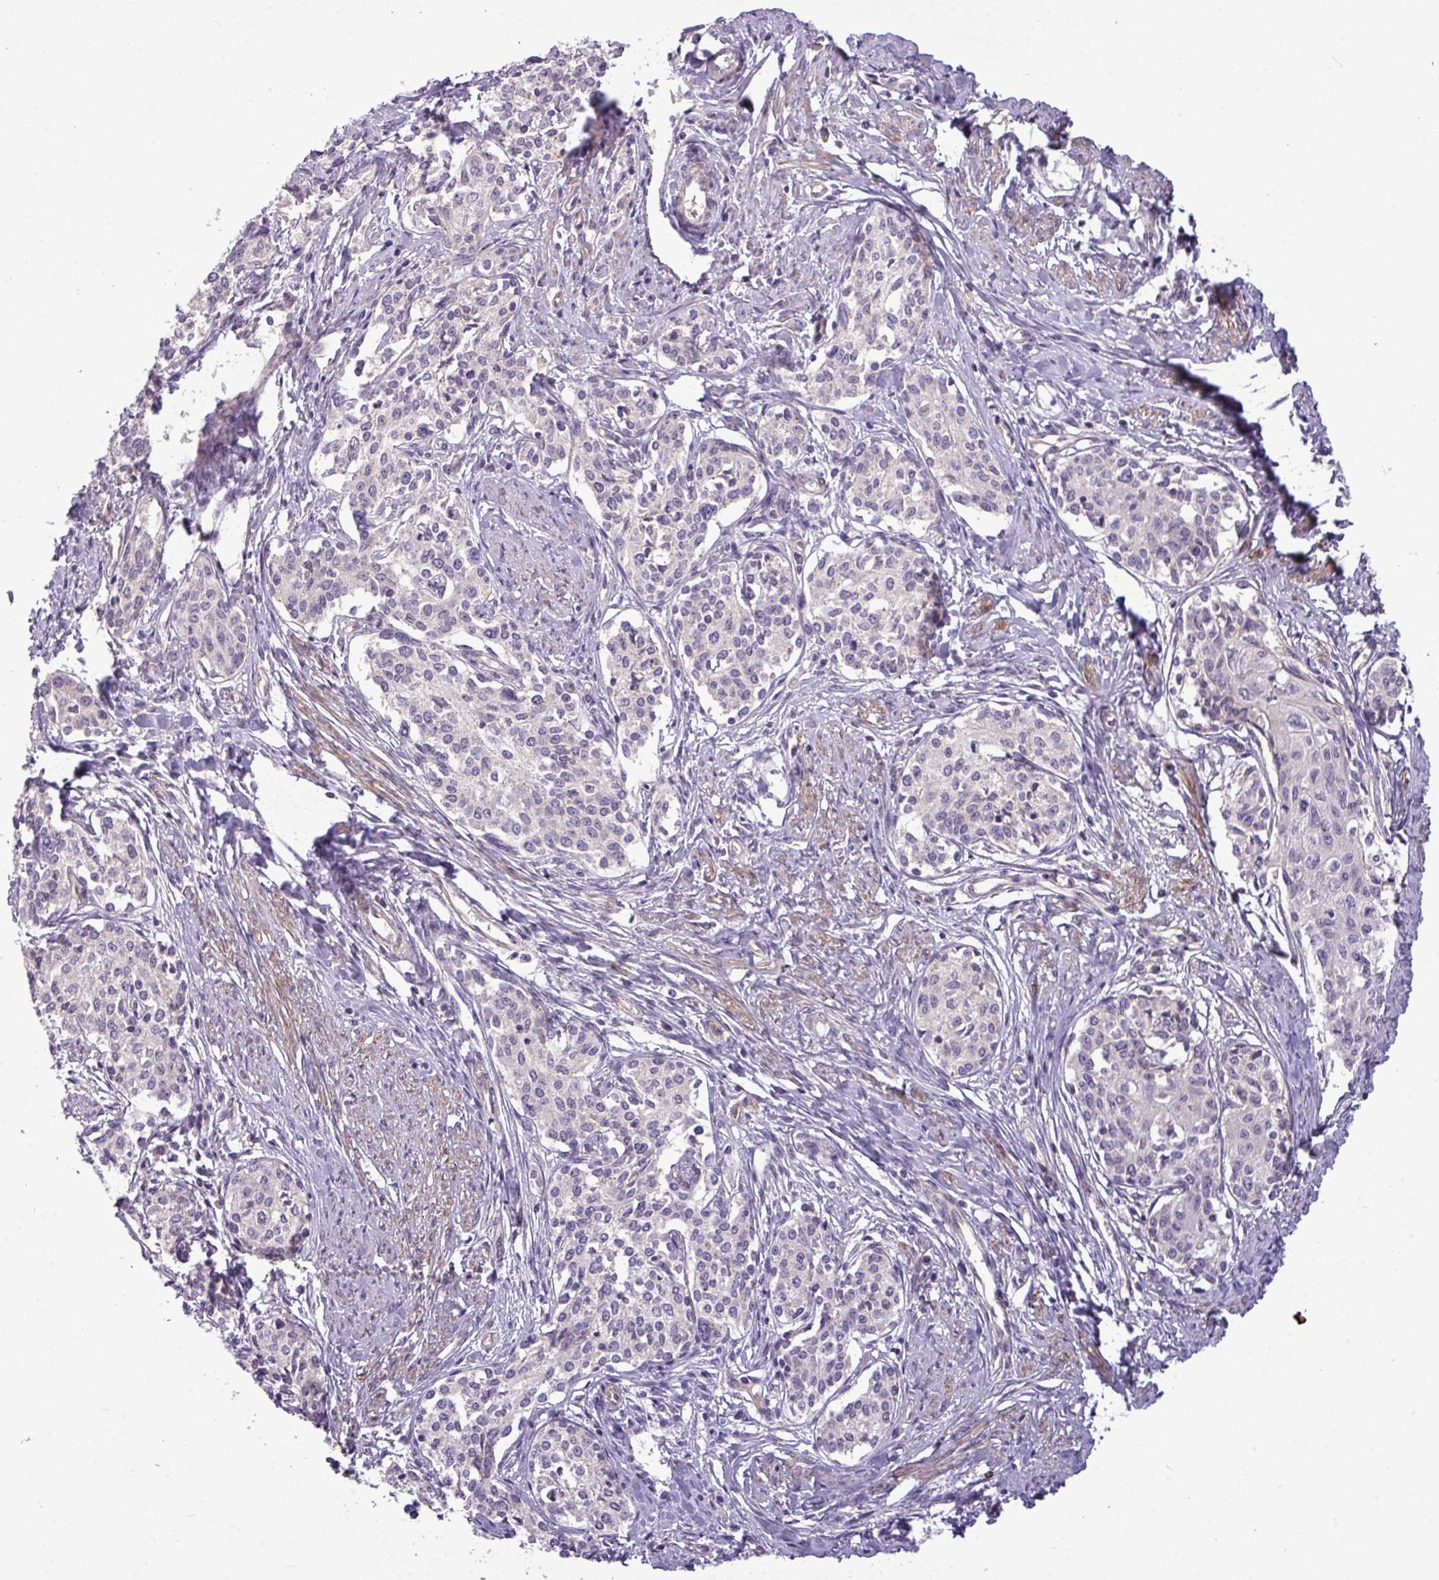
{"staining": {"intensity": "negative", "quantity": "none", "location": "none"}, "tissue": "cervical cancer", "cell_type": "Tumor cells", "image_type": "cancer", "snomed": [{"axis": "morphology", "description": "Squamous cell carcinoma, NOS"}, {"axis": "morphology", "description": "Adenocarcinoma, NOS"}, {"axis": "topography", "description": "Cervix"}], "caption": "Micrograph shows no protein expression in tumor cells of cervical cancer tissue.", "gene": "ZNF35", "patient": {"sex": "female", "age": 52}}